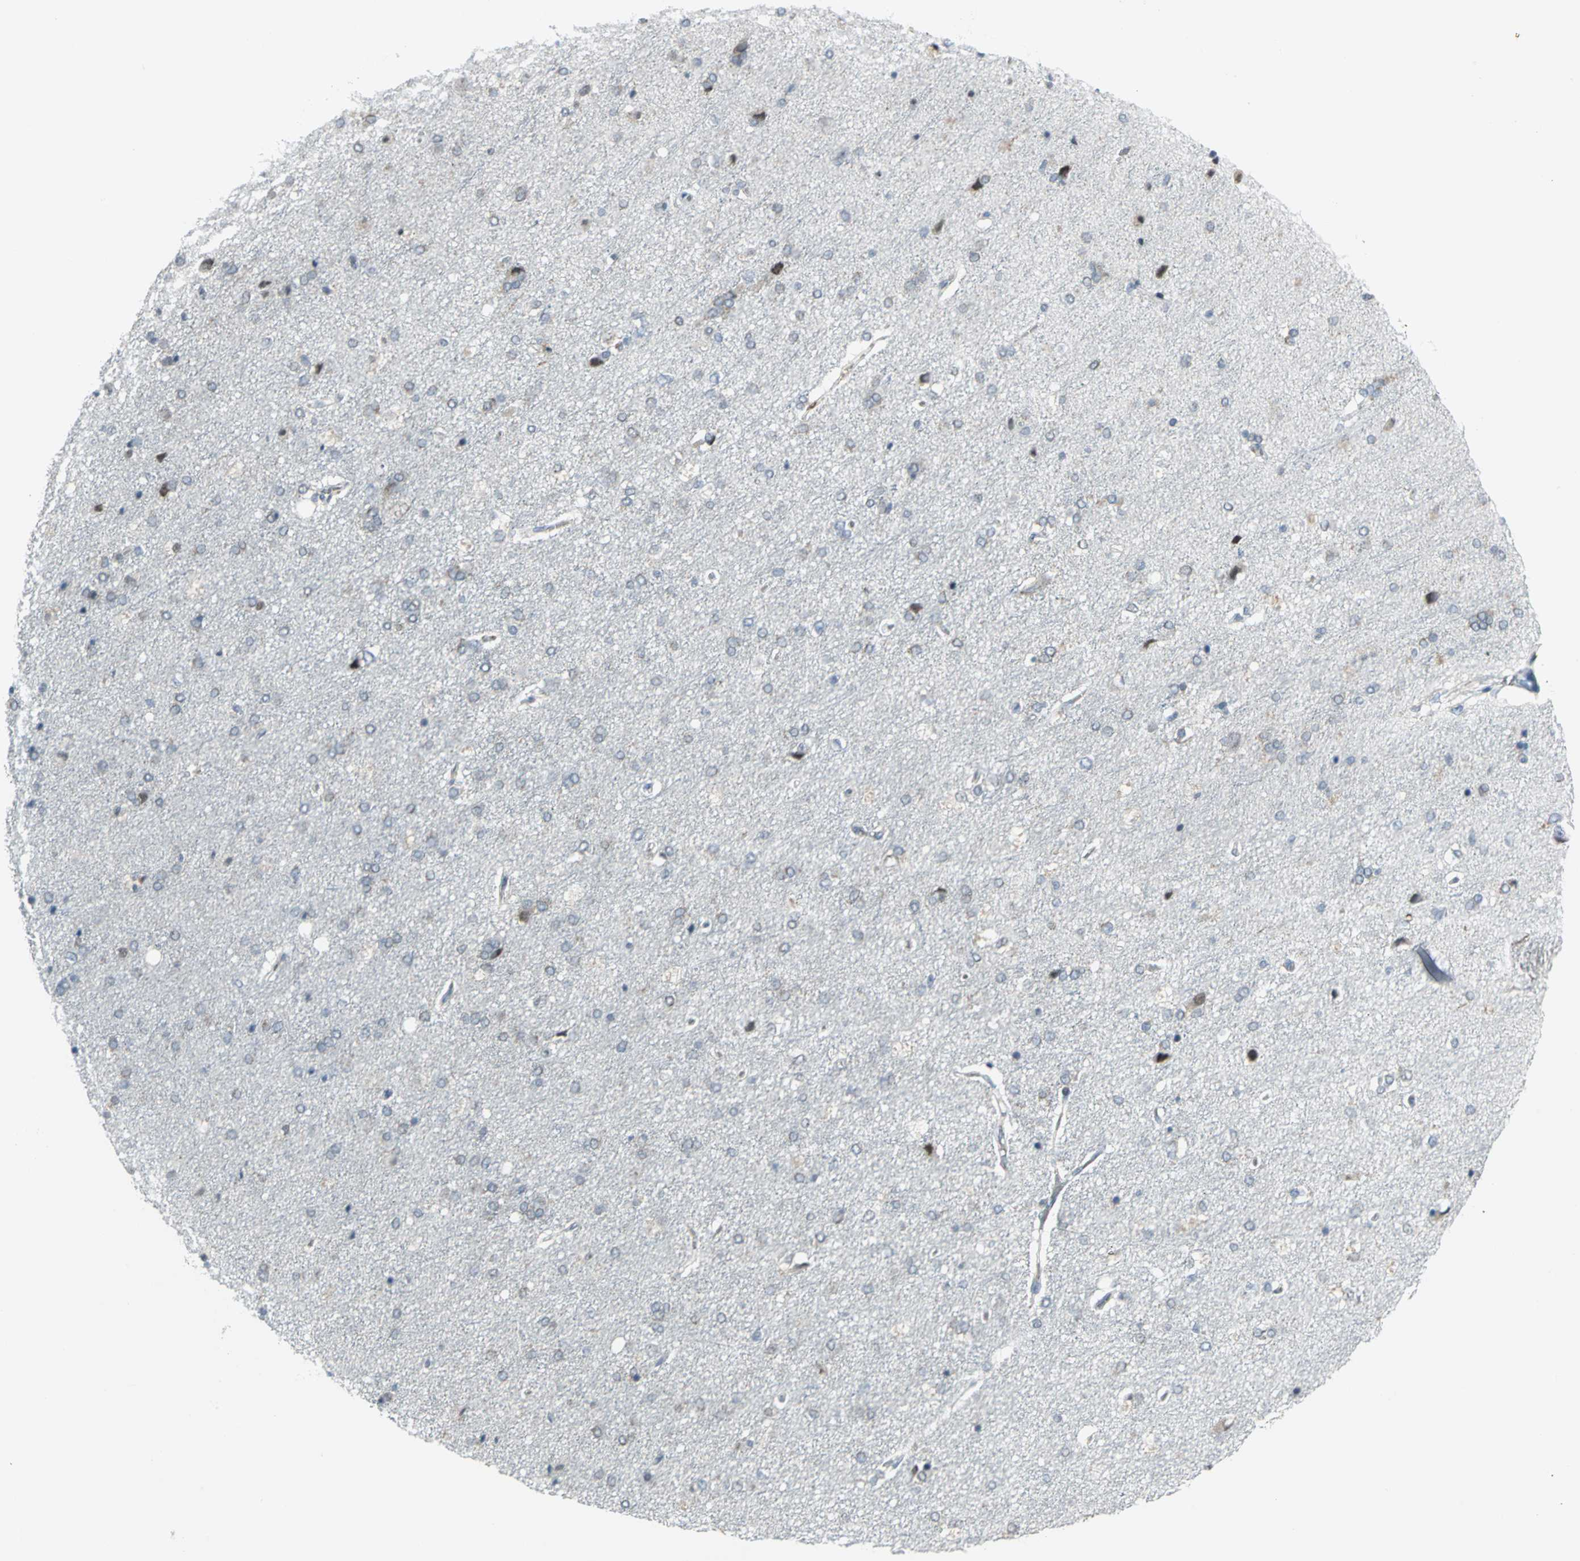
{"staining": {"intensity": "negative", "quantity": "none", "location": "none"}, "tissue": "cerebral cortex", "cell_type": "Endothelial cells", "image_type": "normal", "snomed": [{"axis": "morphology", "description": "Normal tissue, NOS"}, {"axis": "topography", "description": "Cerebral cortex"}], "caption": "A photomicrograph of cerebral cortex stained for a protein displays no brown staining in endothelial cells.", "gene": "GLI3", "patient": {"sex": "male", "age": 62}}